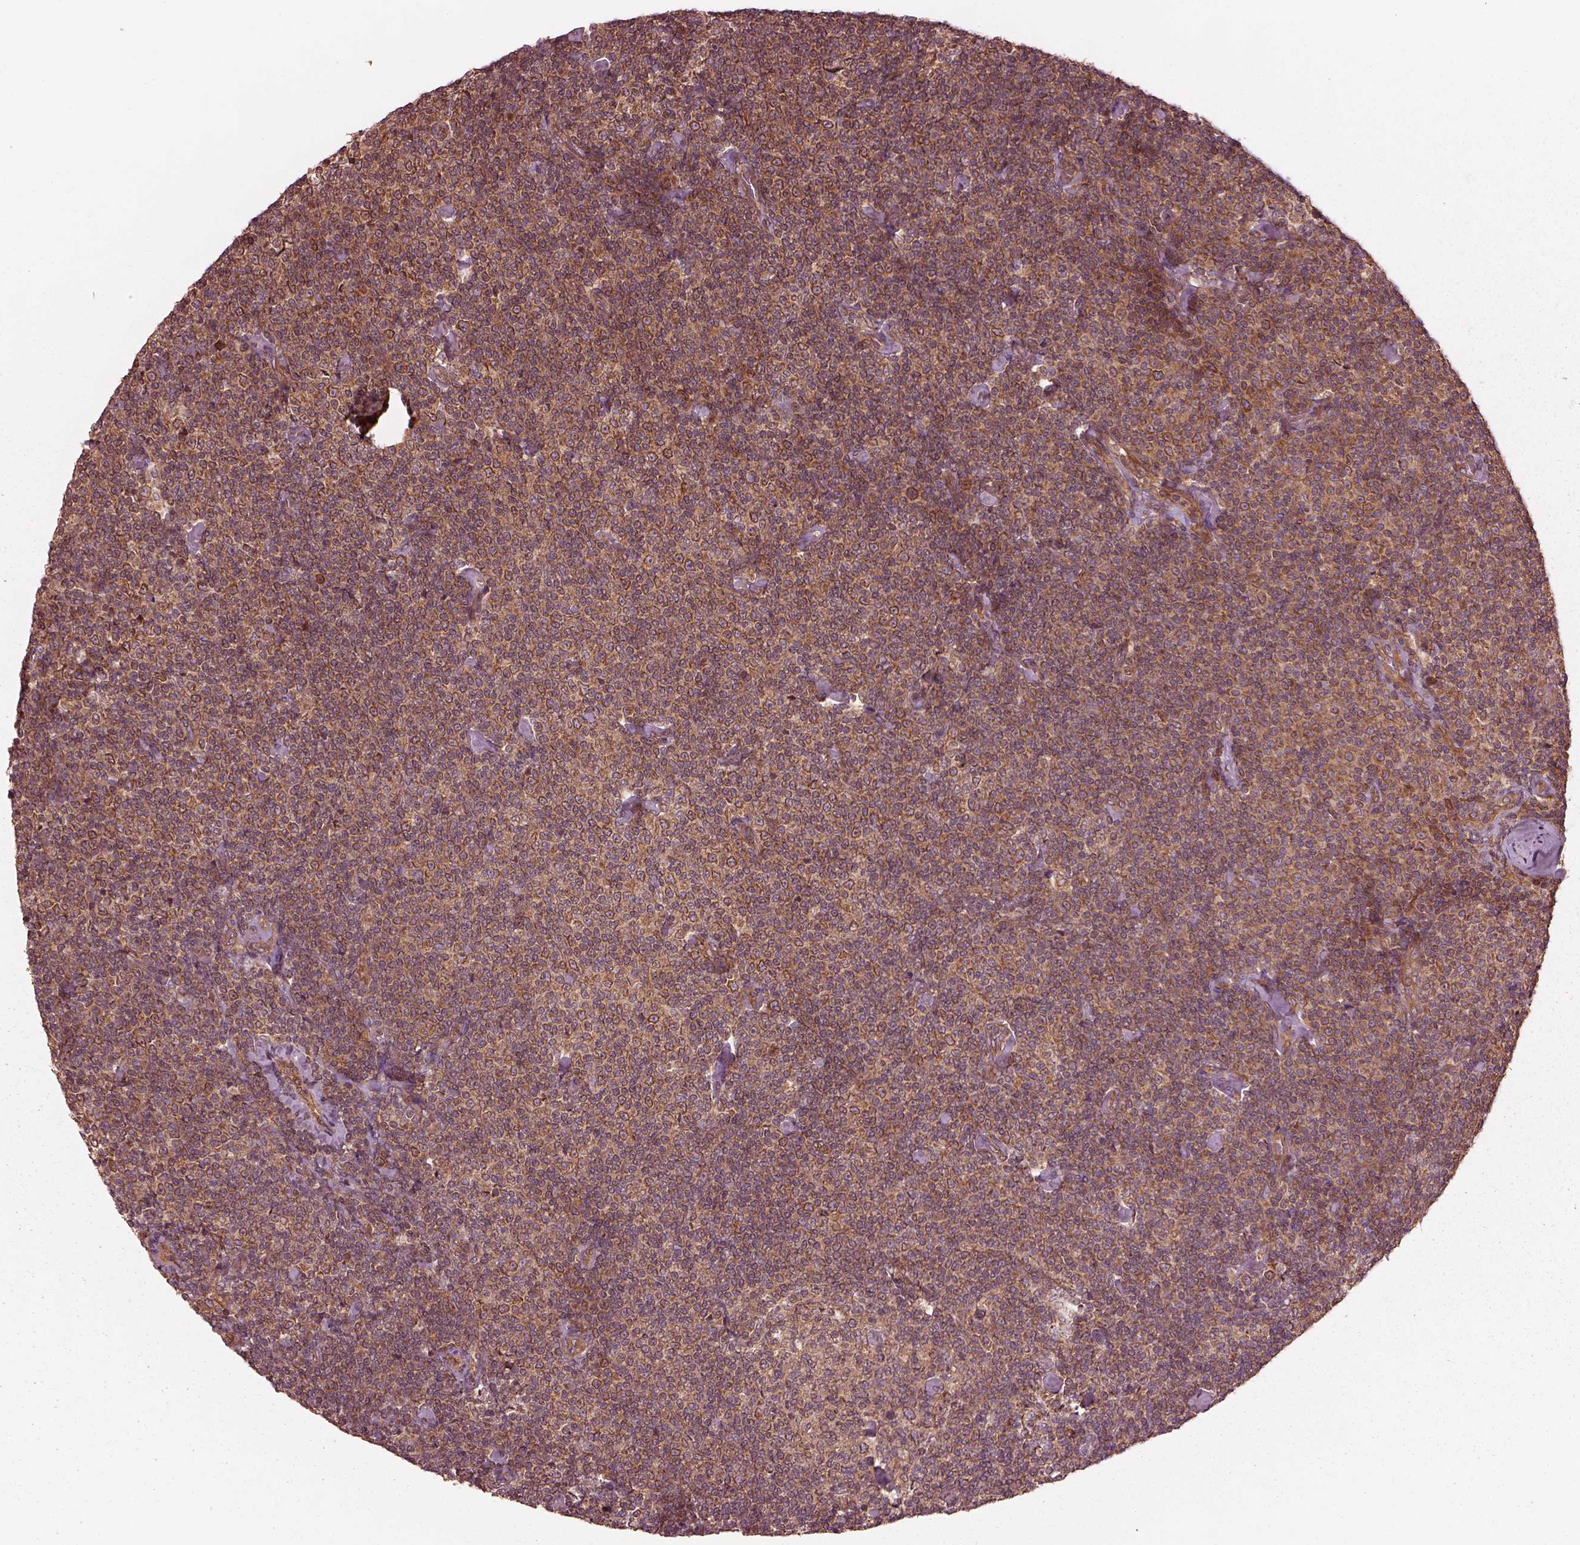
{"staining": {"intensity": "moderate", "quantity": "25%-75%", "location": "cytoplasmic/membranous"}, "tissue": "lymphoma", "cell_type": "Tumor cells", "image_type": "cancer", "snomed": [{"axis": "morphology", "description": "Malignant lymphoma, non-Hodgkin's type, Low grade"}, {"axis": "topography", "description": "Lymph node"}], "caption": "This photomicrograph reveals immunohistochemistry (IHC) staining of malignant lymphoma, non-Hodgkin's type (low-grade), with medium moderate cytoplasmic/membranous expression in about 25%-75% of tumor cells.", "gene": "PIK3R2", "patient": {"sex": "male", "age": 81}}